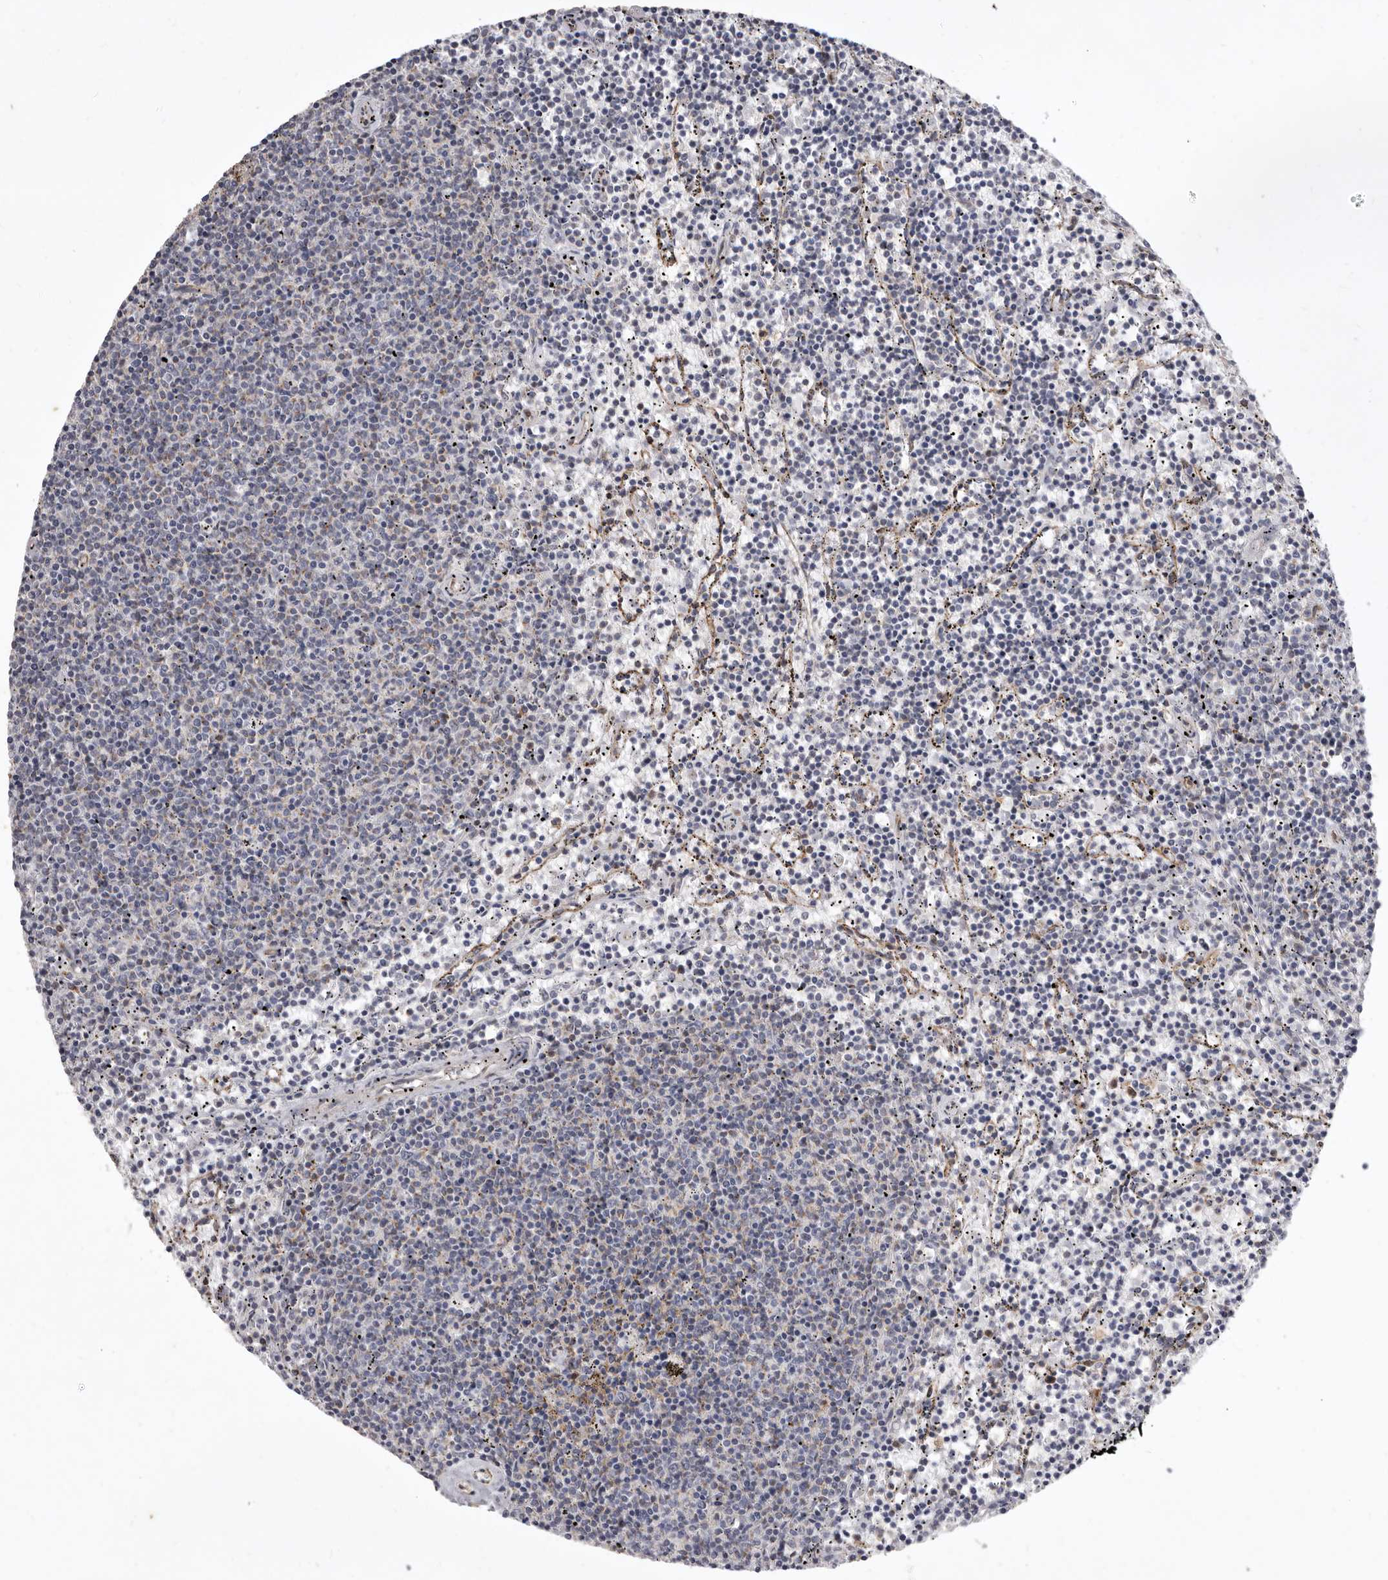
{"staining": {"intensity": "negative", "quantity": "none", "location": "none"}, "tissue": "lymphoma", "cell_type": "Tumor cells", "image_type": "cancer", "snomed": [{"axis": "morphology", "description": "Malignant lymphoma, non-Hodgkin's type, Low grade"}, {"axis": "topography", "description": "Spleen"}], "caption": "High magnification brightfield microscopy of lymphoma stained with DAB (brown) and counterstained with hematoxylin (blue): tumor cells show no significant expression.", "gene": "P2RX6", "patient": {"sex": "female", "age": 50}}